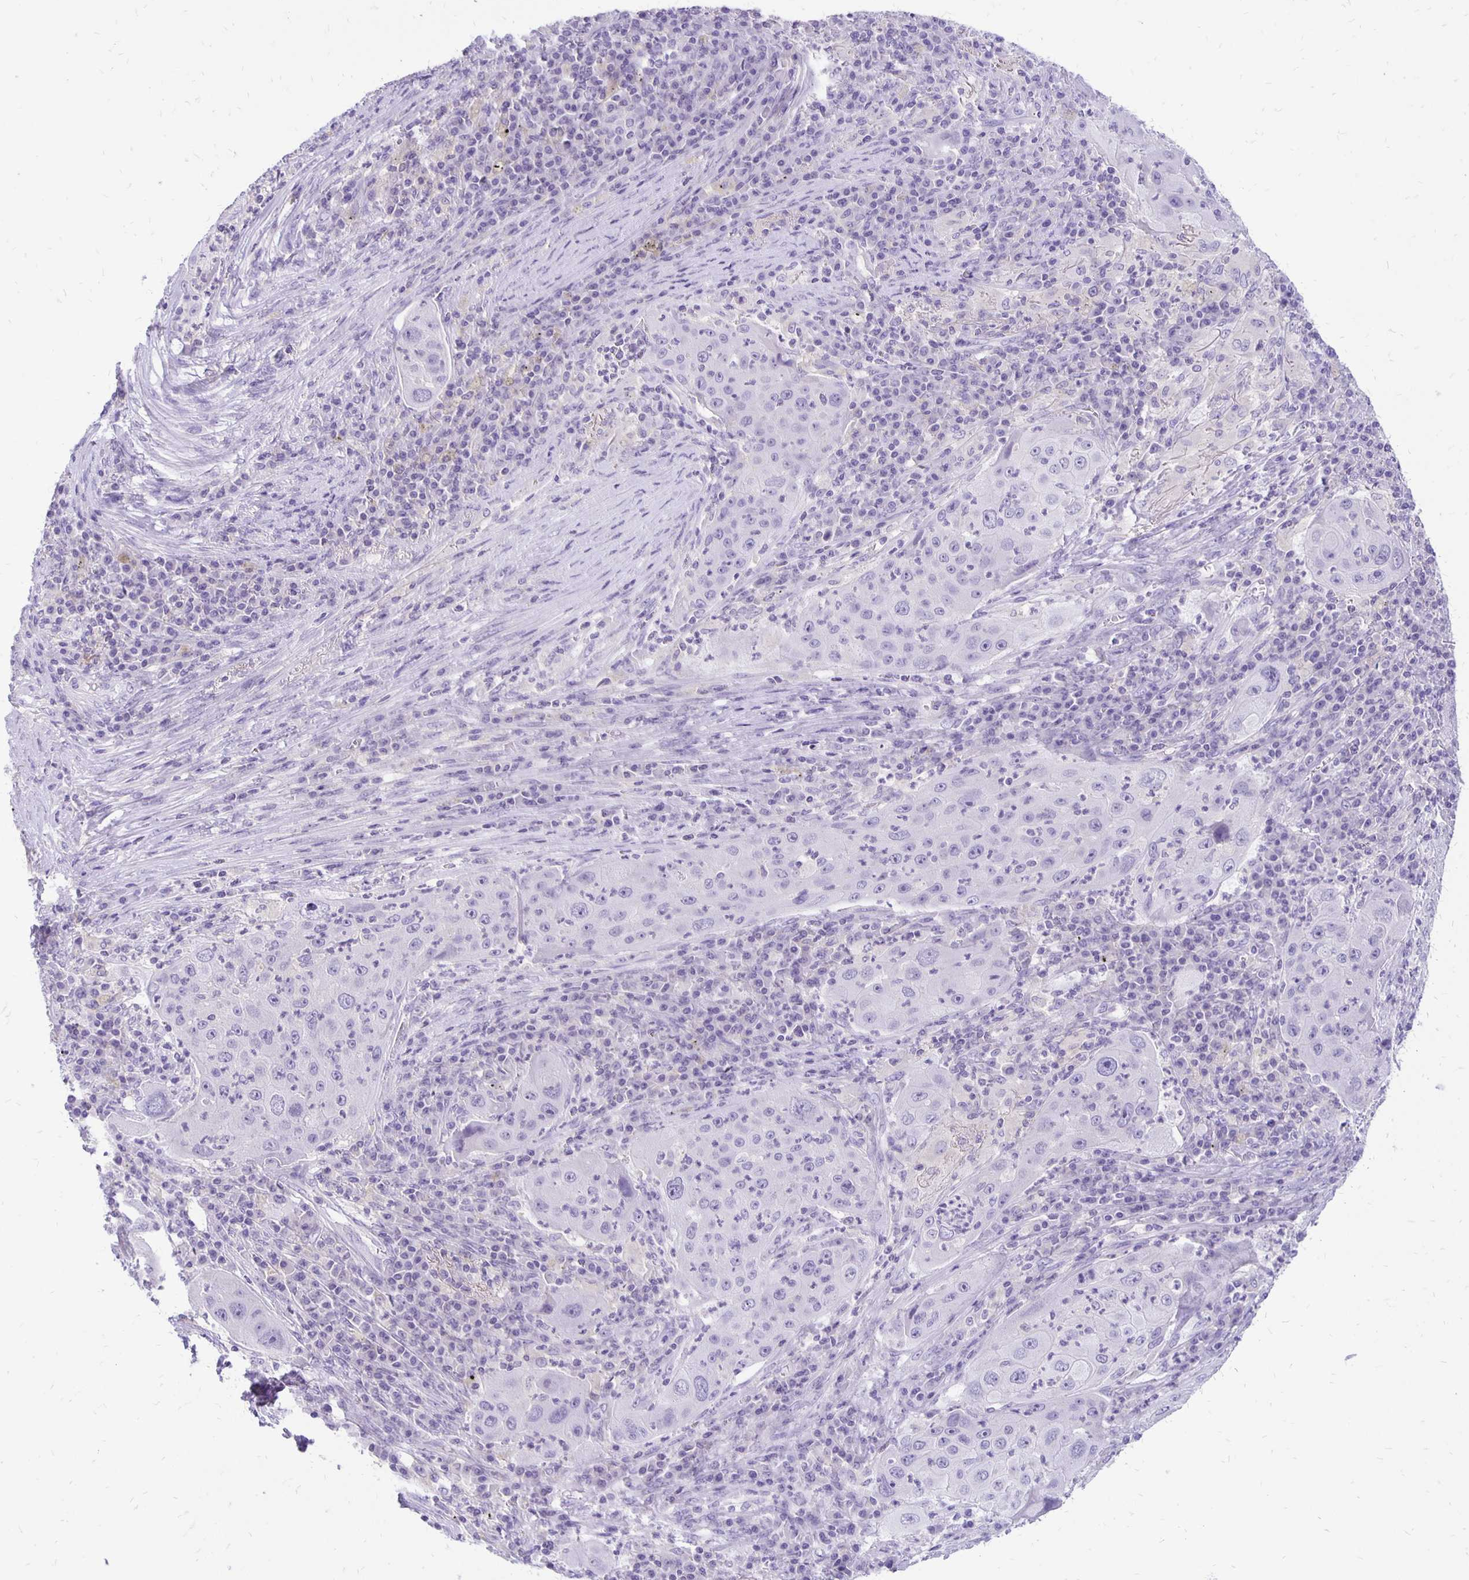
{"staining": {"intensity": "negative", "quantity": "none", "location": "none"}, "tissue": "lung cancer", "cell_type": "Tumor cells", "image_type": "cancer", "snomed": [{"axis": "morphology", "description": "Squamous cell carcinoma, NOS"}, {"axis": "topography", "description": "Lung"}], "caption": "Immunohistochemistry image of human squamous cell carcinoma (lung) stained for a protein (brown), which shows no positivity in tumor cells.", "gene": "ANKRD45", "patient": {"sex": "female", "age": 59}}